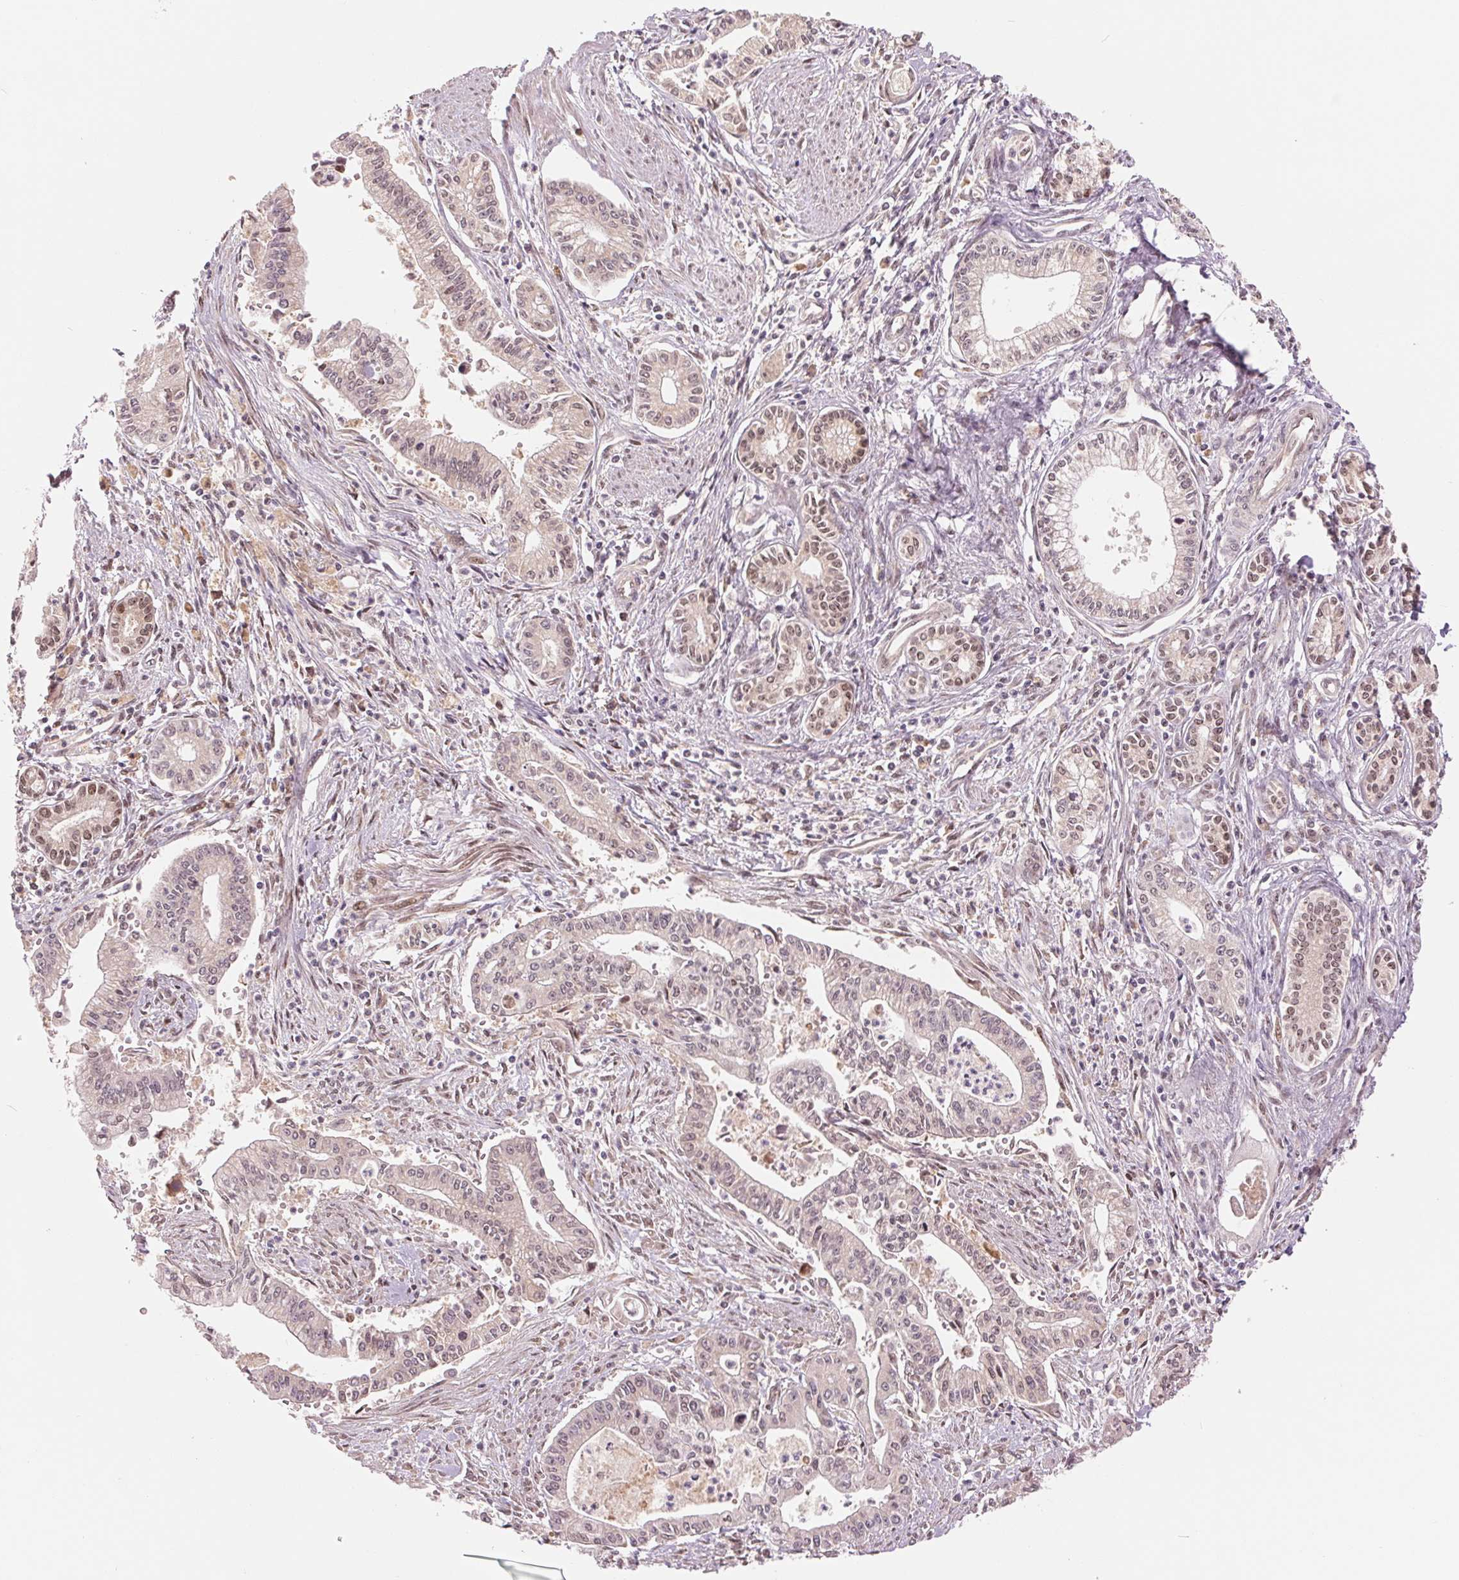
{"staining": {"intensity": "weak", "quantity": "25%-75%", "location": "nuclear"}, "tissue": "pancreatic cancer", "cell_type": "Tumor cells", "image_type": "cancer", "snomed": [{"axis": "morphology", "description": "Adenocarcinoma, NOS"}, {"axis": "topography", "description": "Pancreas"}], "caption": "Weak nuclear positivity is appreciated in about 25%-75% of tumor cells in pancreatic cancer.", "gene": "ERI3", "patient": {"sex": "female", "age": 65}}